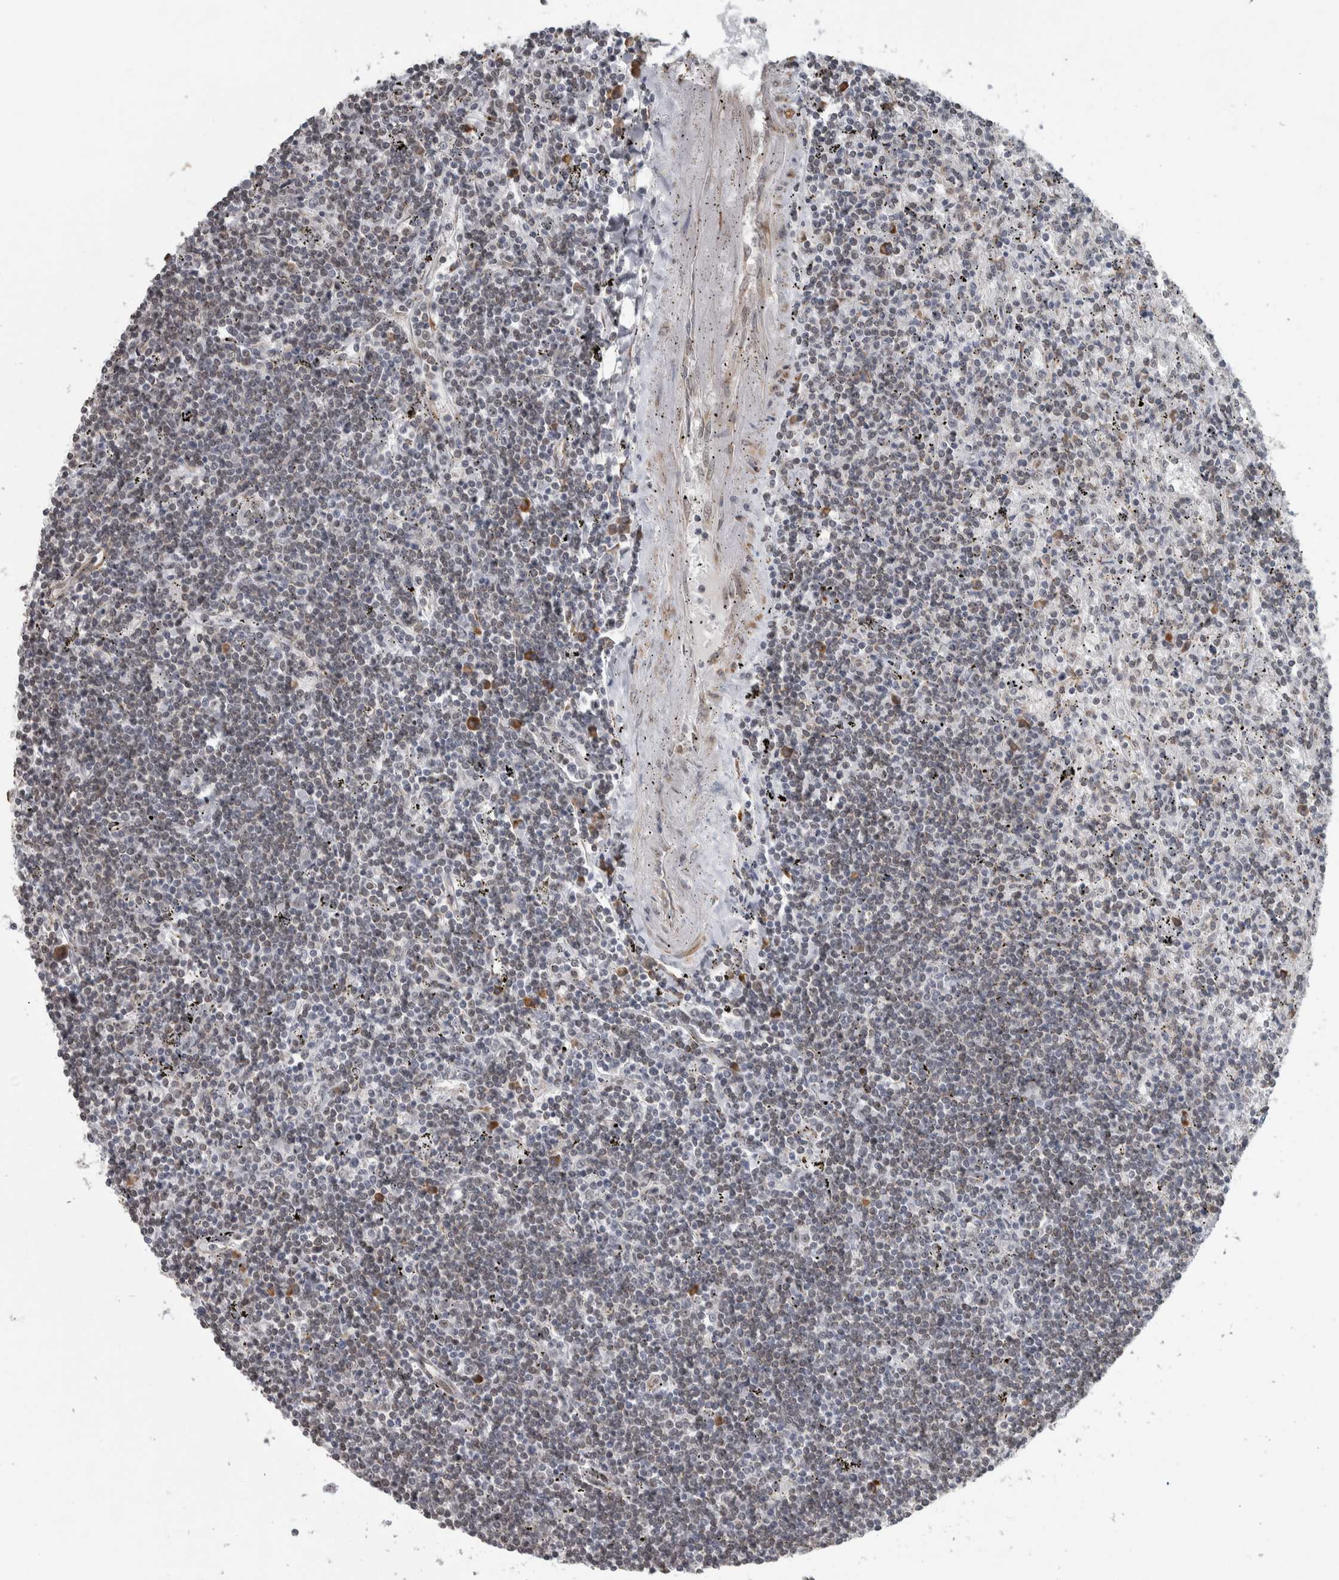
{"staining": {"intensity": "negative", "quantity": "none", "location": "none"}, "tissue": "lymphoma", "cell_type": "Tumor cells", "image_type": "cancer", "snomed": [{"axis": "morphology", "description": "Malignant lymphoma, non-Hodgkin's type, Low grade"}, {"axis": "topography", "description": "Spleen"}], "caption": "This image is of lymphoma stained with IHC to label a protein in brown with the nuclei are counter-stained blue. There is no expression in tumor cells.", "gene": "DDX42", "patient": {"sex": "male", "age": 76}}